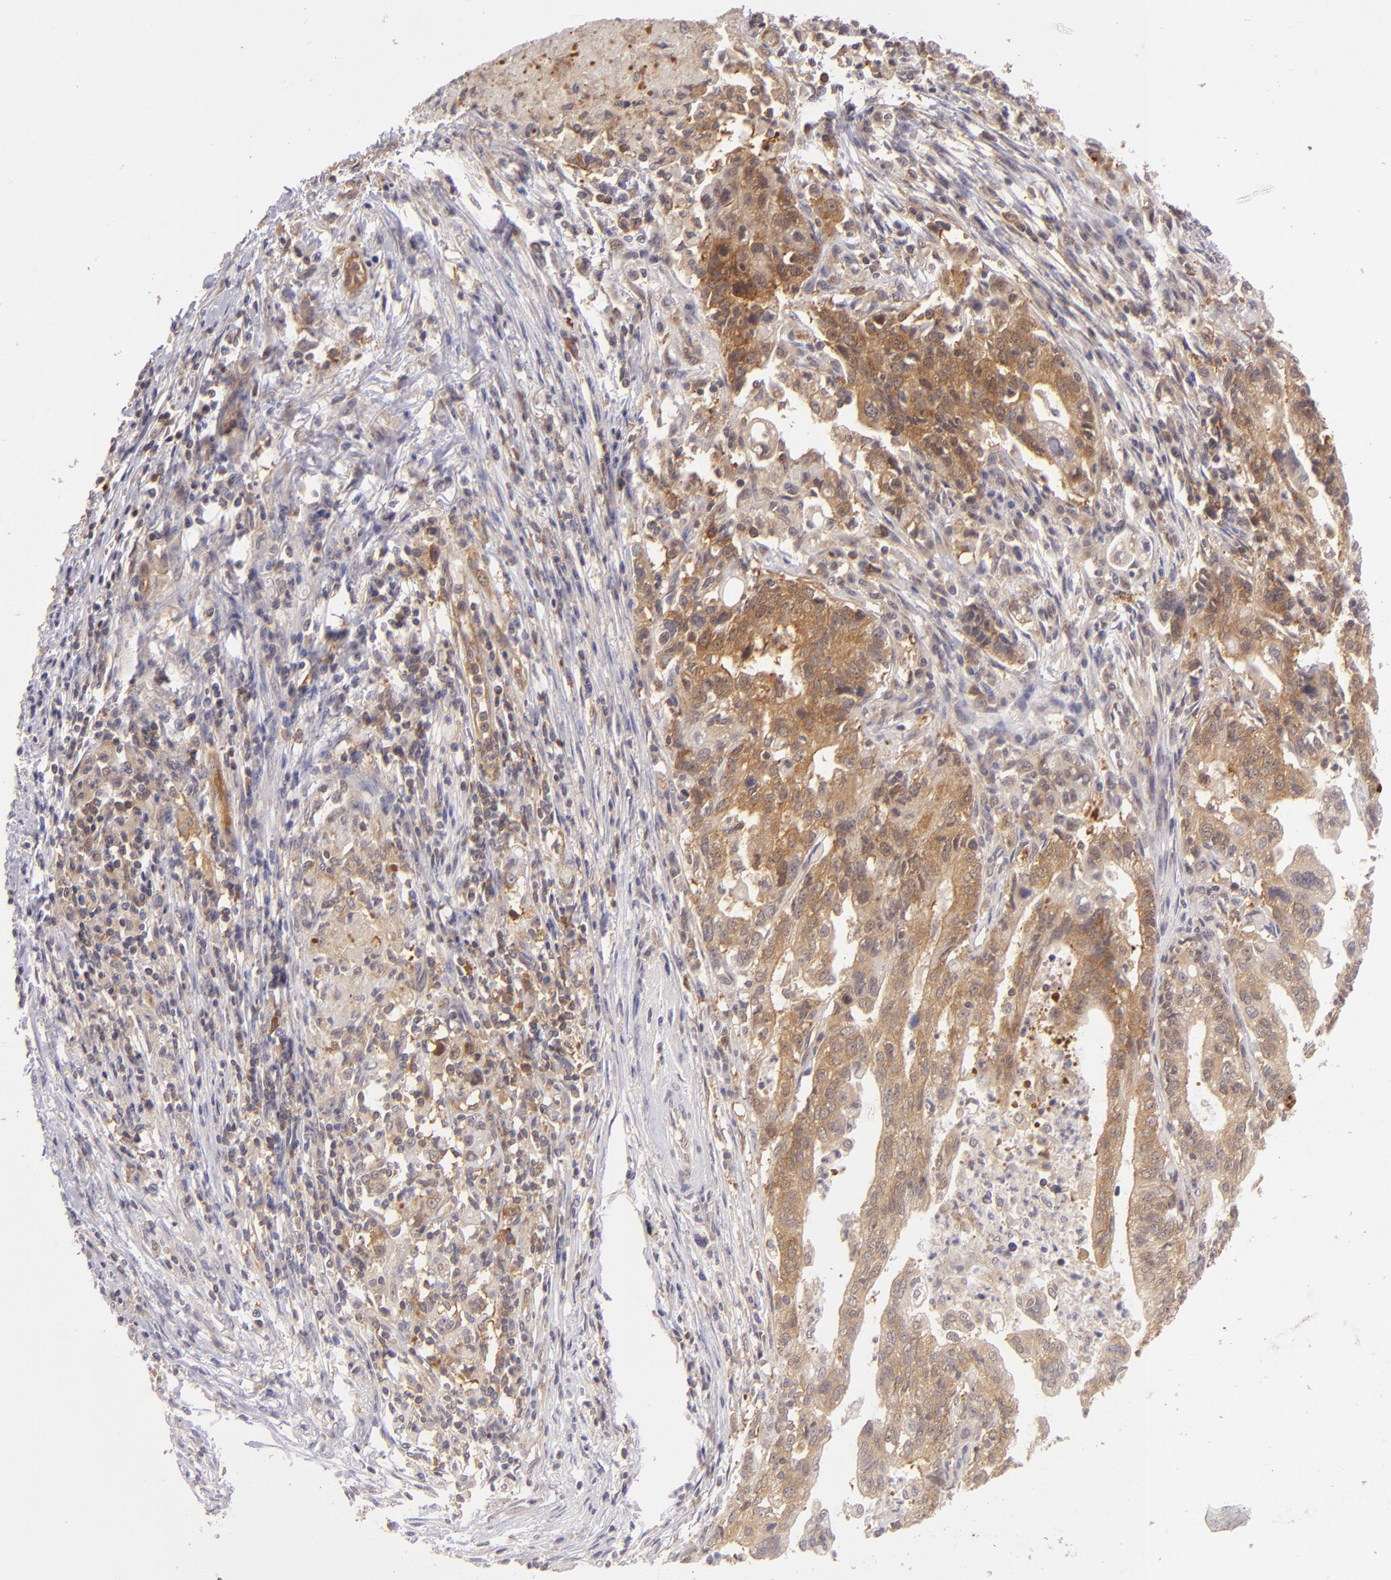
{"staining": {"intensity": "strong", "quantity": ">75%", "location": "cytoplasmic/membranous"}, "tissue": "stomach cancer", "cell_type": "Tumor cells", "image_type": "cancer", "snomed": [{"axis": "morphology", "description": "Adenocarcinoma, NOS"}, {"axis": "topography", "description": "Stomach, upper"}], "caption": "High-power microscopy captured an IHC photomicrograph of stomach adenocarcinoma, revealing strong cytoplasmic/membranous positivity in approximately >75% of tumor cells. (Brightfield microscopy of DAB IHC at high magnification).", "gene": "PTPN13", "patient": {"sex": "female", "age": 50}}